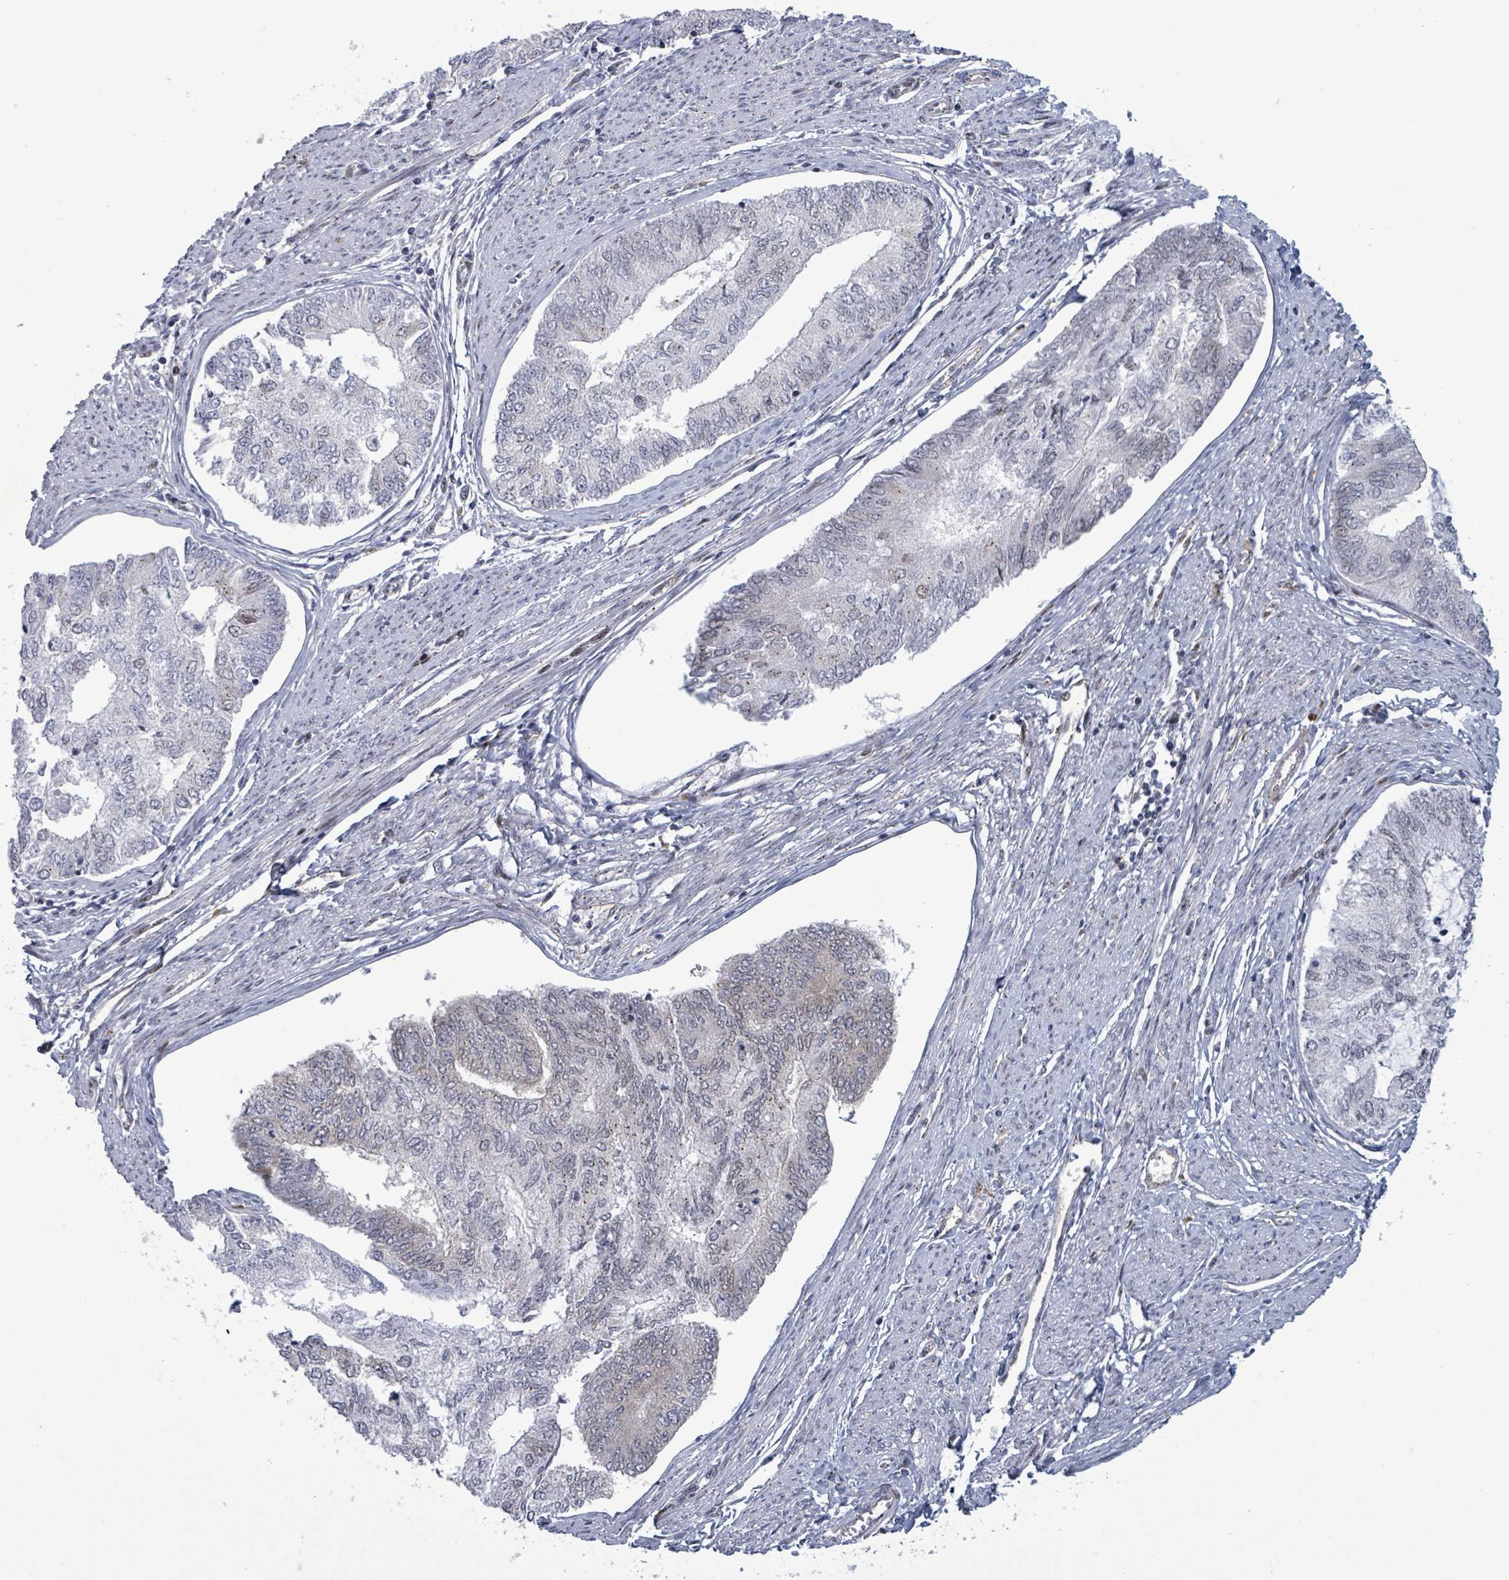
{"staining": {"intensity": "negative", "quantity": "none", "location": "none"}, "tissue": "endometrial cancer", "cell_type": "Tumor cells", "image_type": "cancer", "snomed": [{"axis": "morphology", "description": "Adenocarcinoma, NOS"}, {"axis": "topography", "description": "Endometrium"}], "caption": "Histopathology image shows no protein expression in tumor cells of endometrial cancer (adenocarcinoma) tissue. (Brightfield microscopy of DAB (3,3'-diaminobenzidine) immunohistochemistry (IHC) at high magnification).", "gene": "TUSC1", "patient": {"sex": "female", "age": 68}}